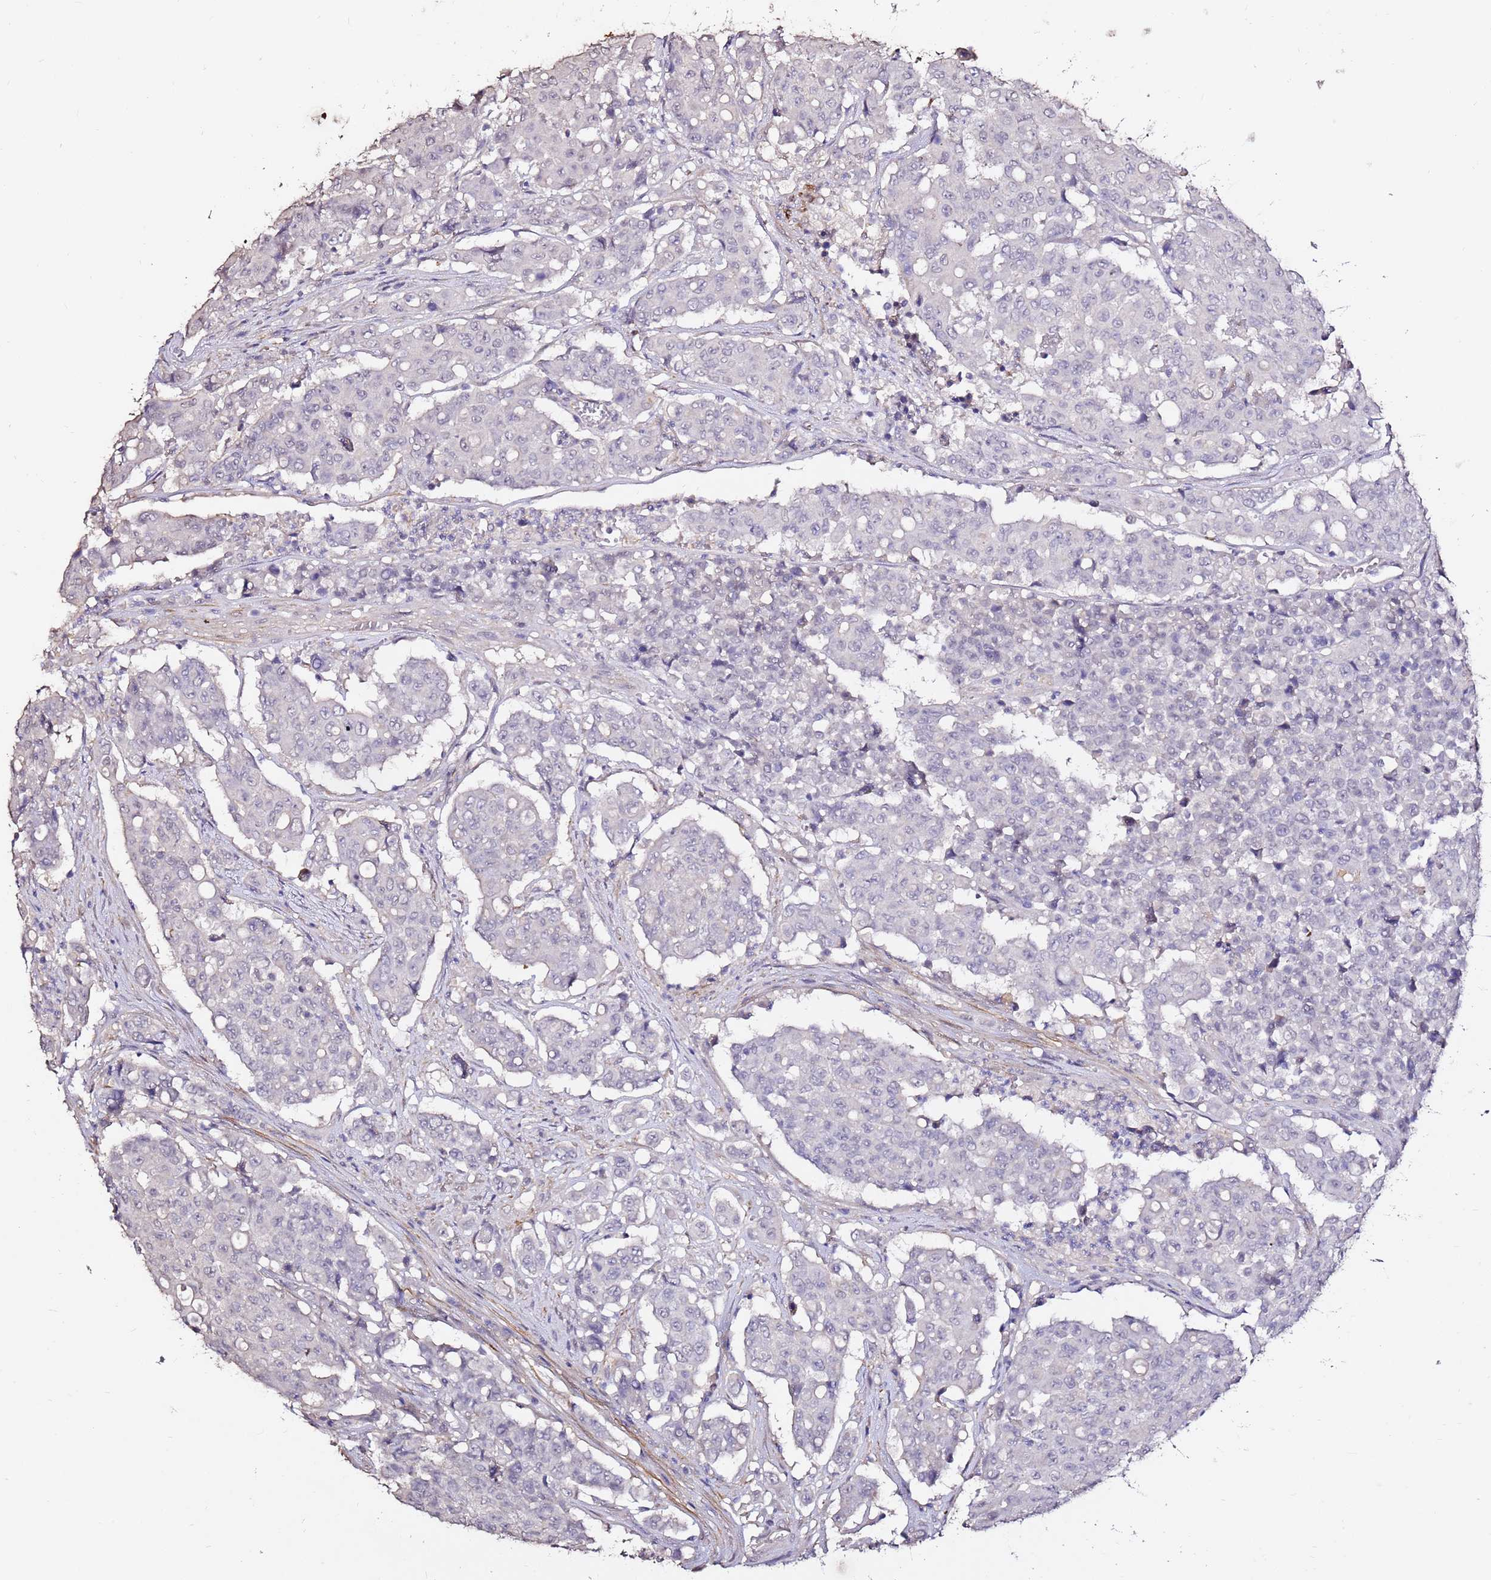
{"staining": {"intensity": "negative", "quantity": "none", "location": "none"}, "tissue": "colorectal cancer", "cell_type": "Tumor cells", "image_type": "cancer", "snomed": [{"axis": "morphology", "description": "Adenocarcinoma, NOS"}, {"axis": "topography", "description": "Colon"}], "caption": "Human colorectal adenocarcinoma stained for a protein using immunohistochemistry demonstrates no positivity in tumor cells.", "gene": "ART5", "patient": {"sex": "male", "age": 51}}